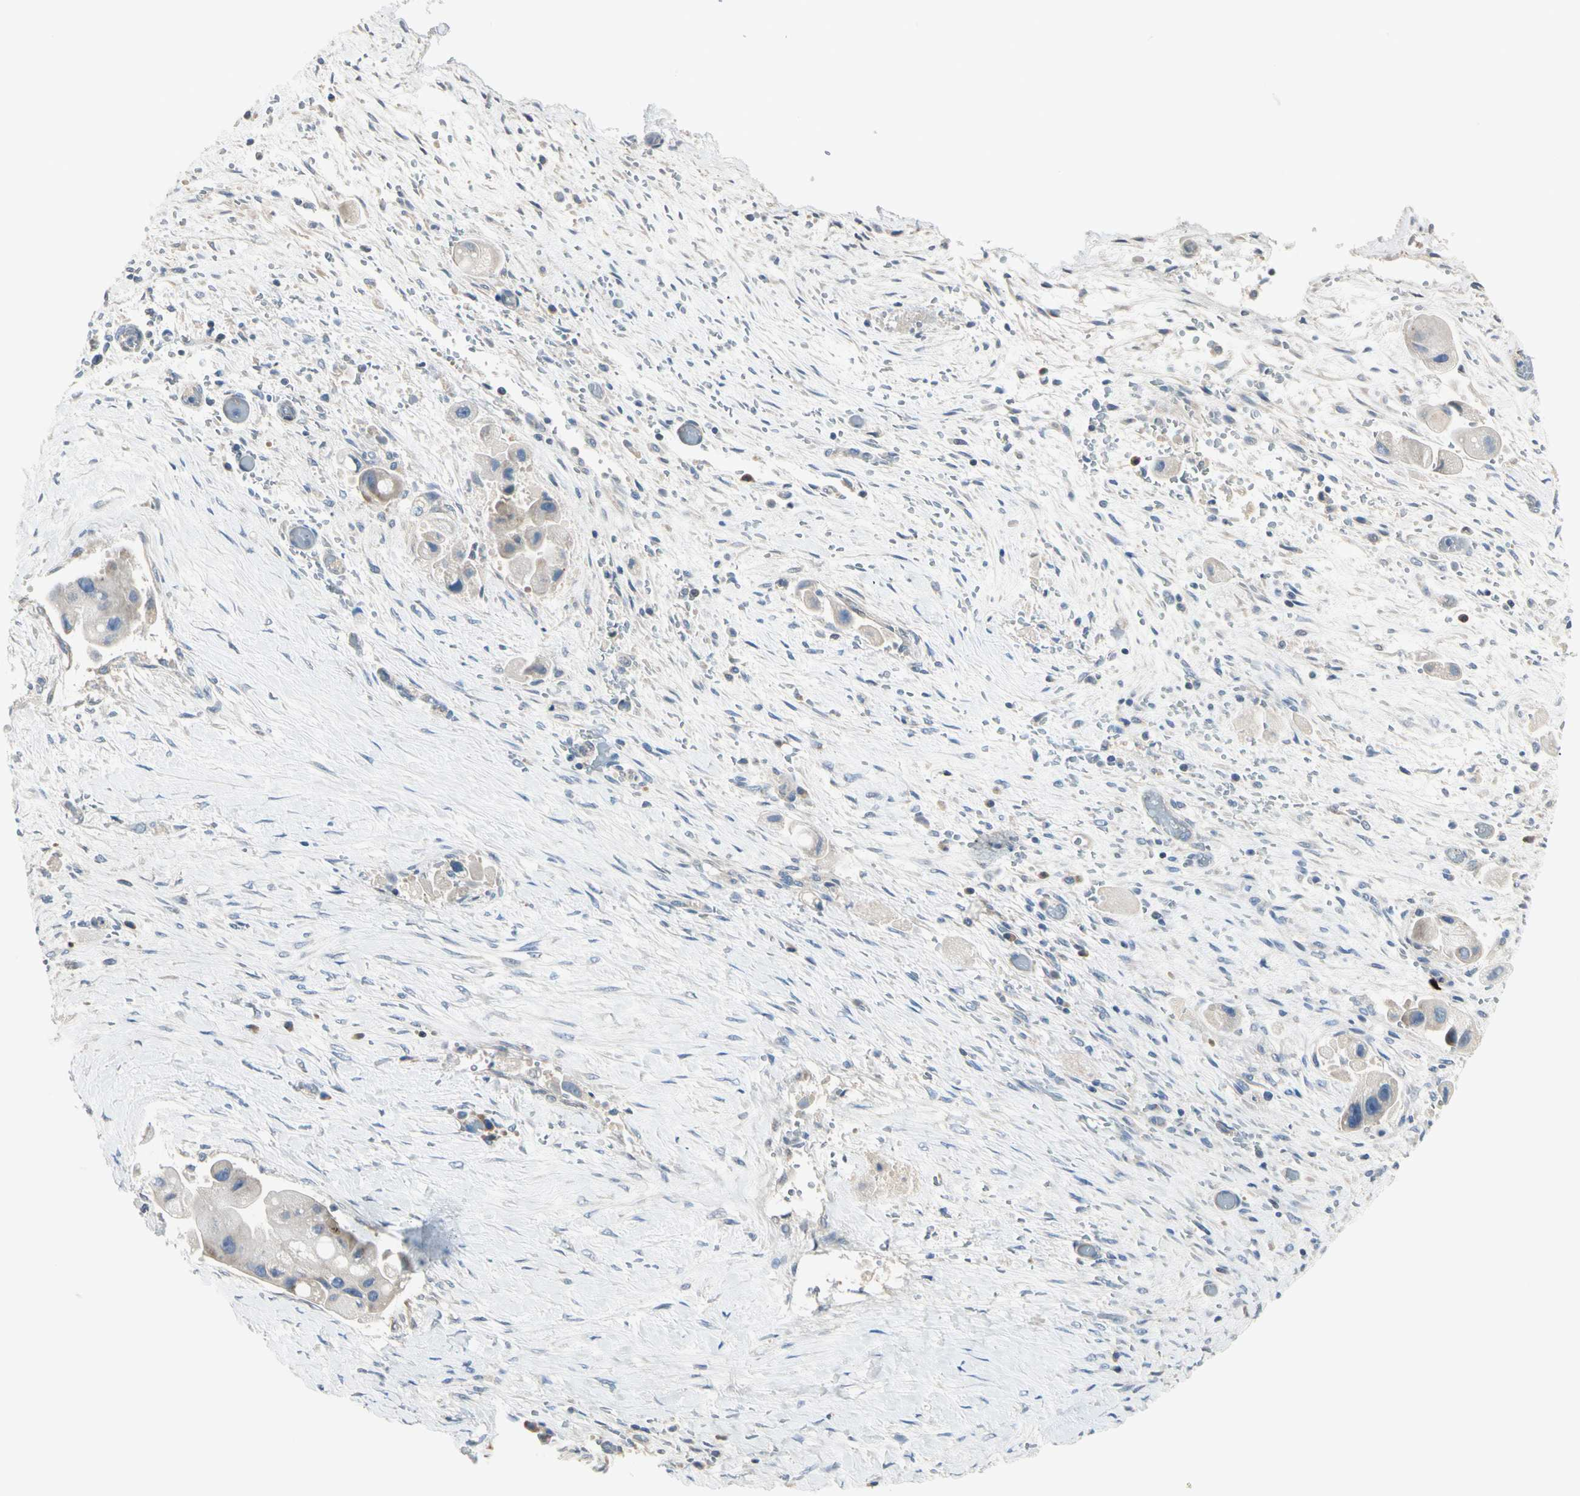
{"staining": {"intensity": "negative", "quantity": "none", "location": "none"}, "tissue": "liver cancer", "cell_type": "Tumor cells", "image_type": "cancer", "snomed": [{"axis": "morphology", "description": "Normal tissue, NOS"}, {"axis": "morphology", "description": "Cholangiocarcinoma"}, {"axis": "topography", "description": "Liver"}, {"axis": "topography", "description": "Peripheral nerve tissue"}], "caption": "Liver cholangiocarcinoma stained for a protein using IHC reveals no positivity tumor cells.", "gene": "GPR153", "patient": {"sex": "male", "age": 50}}